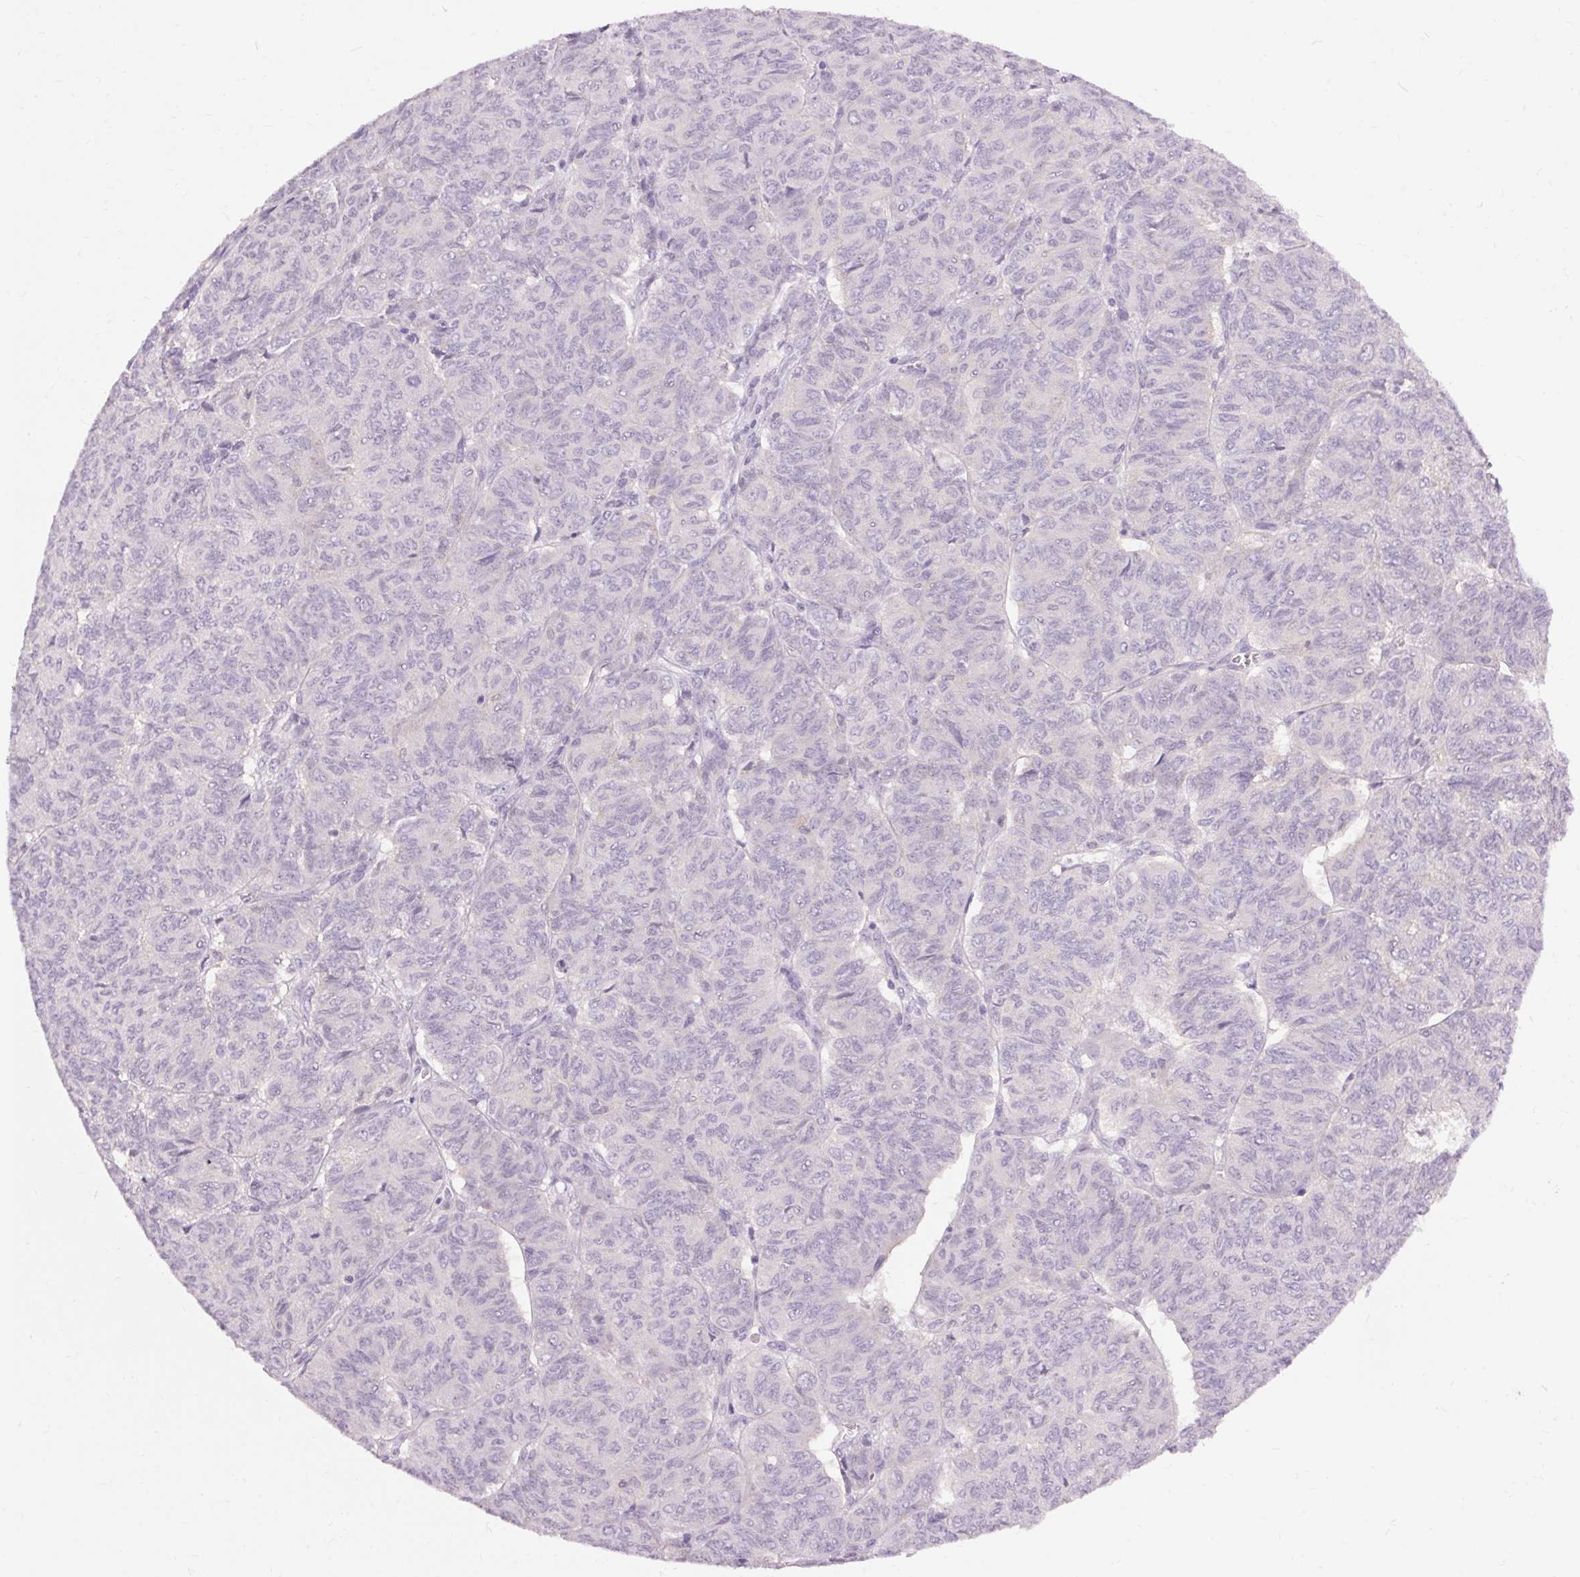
{"staining": {"intensity": "negative", "quantity": "none", "location": "none"}, "tissue": "ovarian cancer", "cell_type": "Tumor cells", "image_type": "cancer", "snomed": [{"axis": "morphology", "description": "Carcinoma, endometroid"}, {"axis": "topography", "description": "Ovary"}], "caption": "Immunohistochemical staining of endometroid carcinoma (ovarian) exhibits no significant expression in tumor cells. The staining was performed using DAB to visualize the protein expression in brown, while the nuclei were stained in blue with hematoxylin (Magnification: 20x).", "gene": "TM6SF1", "patient": {"sex": "female", "age": 80}}